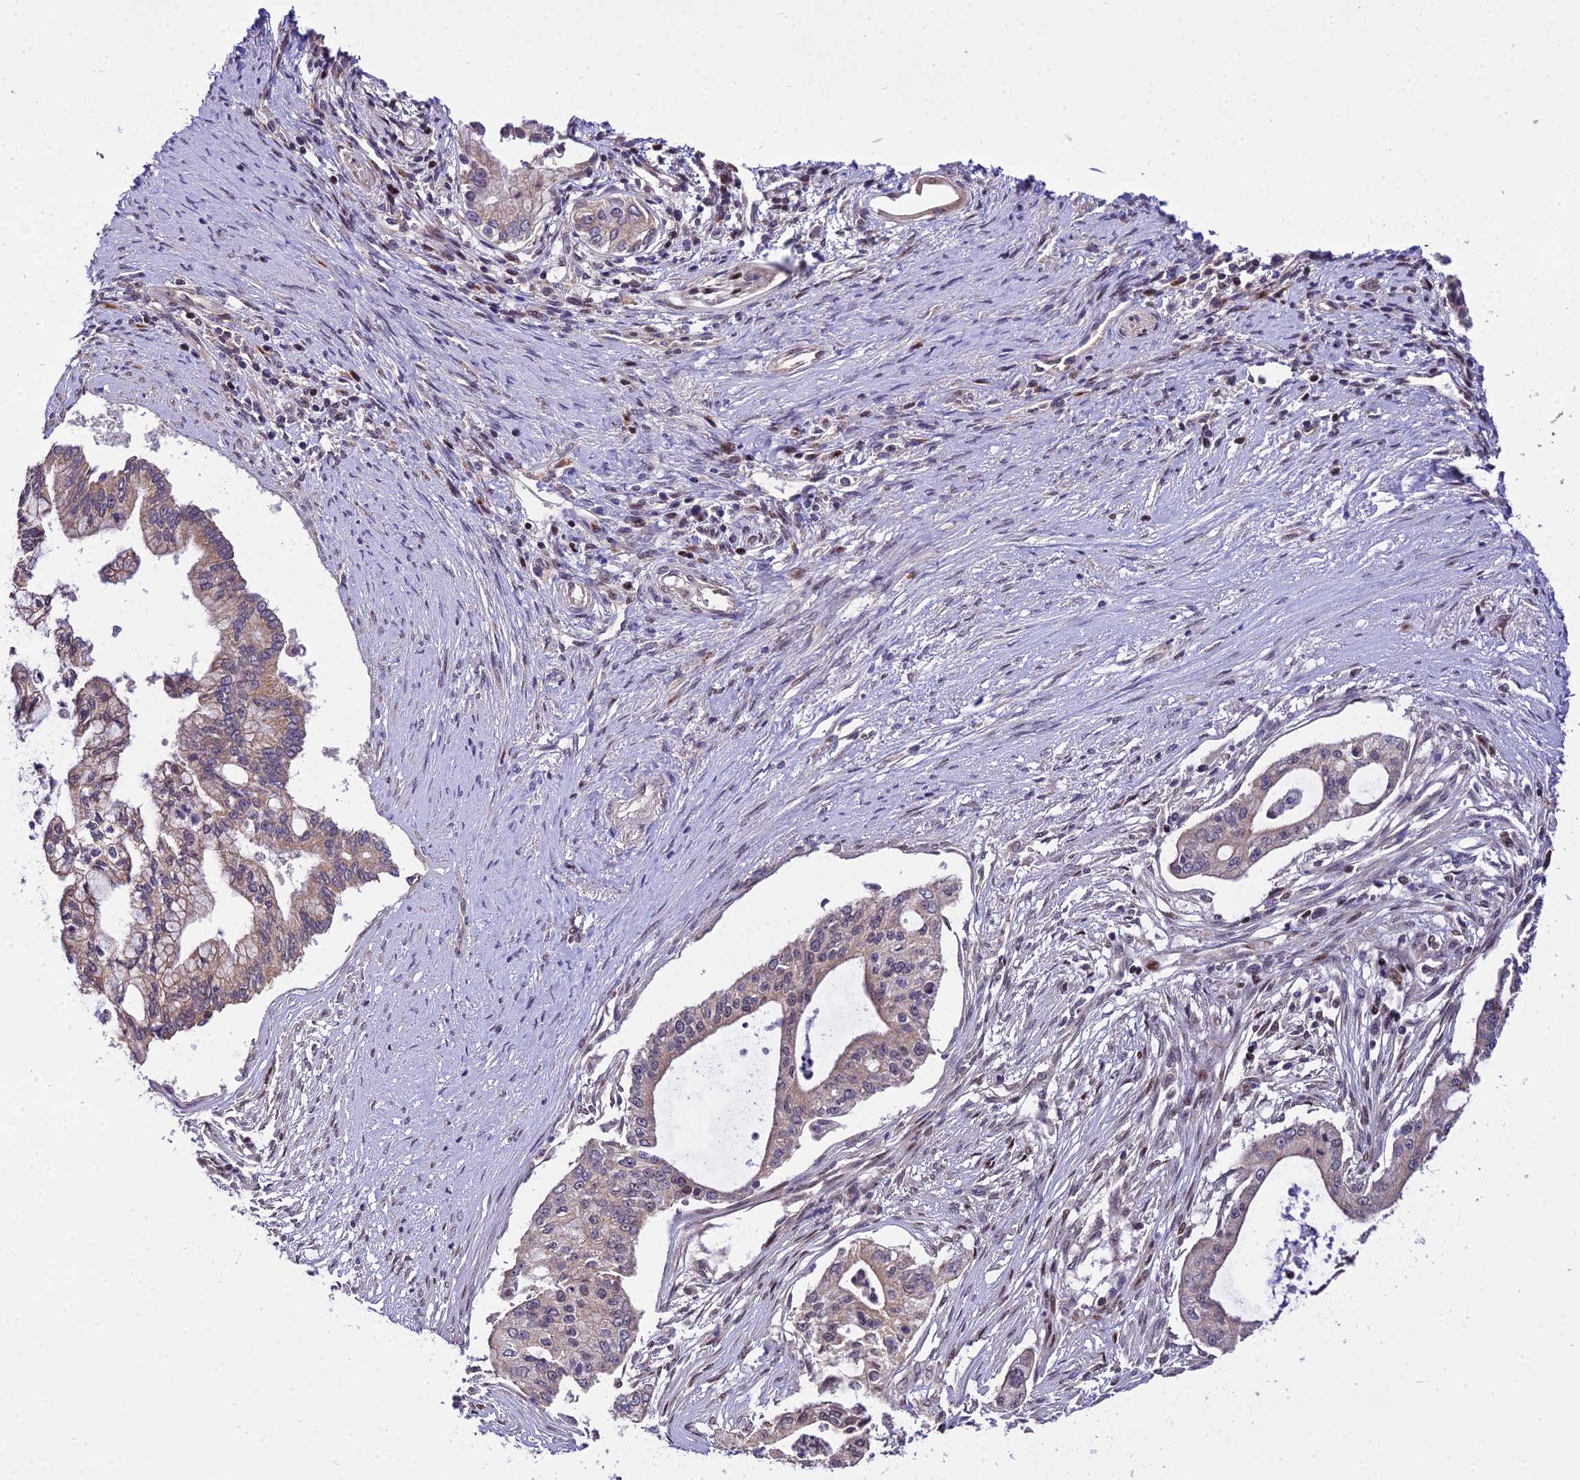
{"staining": {"intensity": "weak", "quantity": "25%-75%", "location": "cytoplasmic/membranous"}, "tissue": "pancreatic cancer", "cell_type": "Tumor cells", "image_type": "cancer", "snomed": [{"axis": "morphology", "description": "Adenocarcinoma, NOS"}, {"axis": "topography", "description": "Pancreas"}], "caption": "A photomicrograph of human pancreatic cancer stained for a protein demonstrates weak cytoplasmic/membranous brown staining in tumor cells.", "gene": "CIB3", "patient": {"sex": "male", "age": 46}}